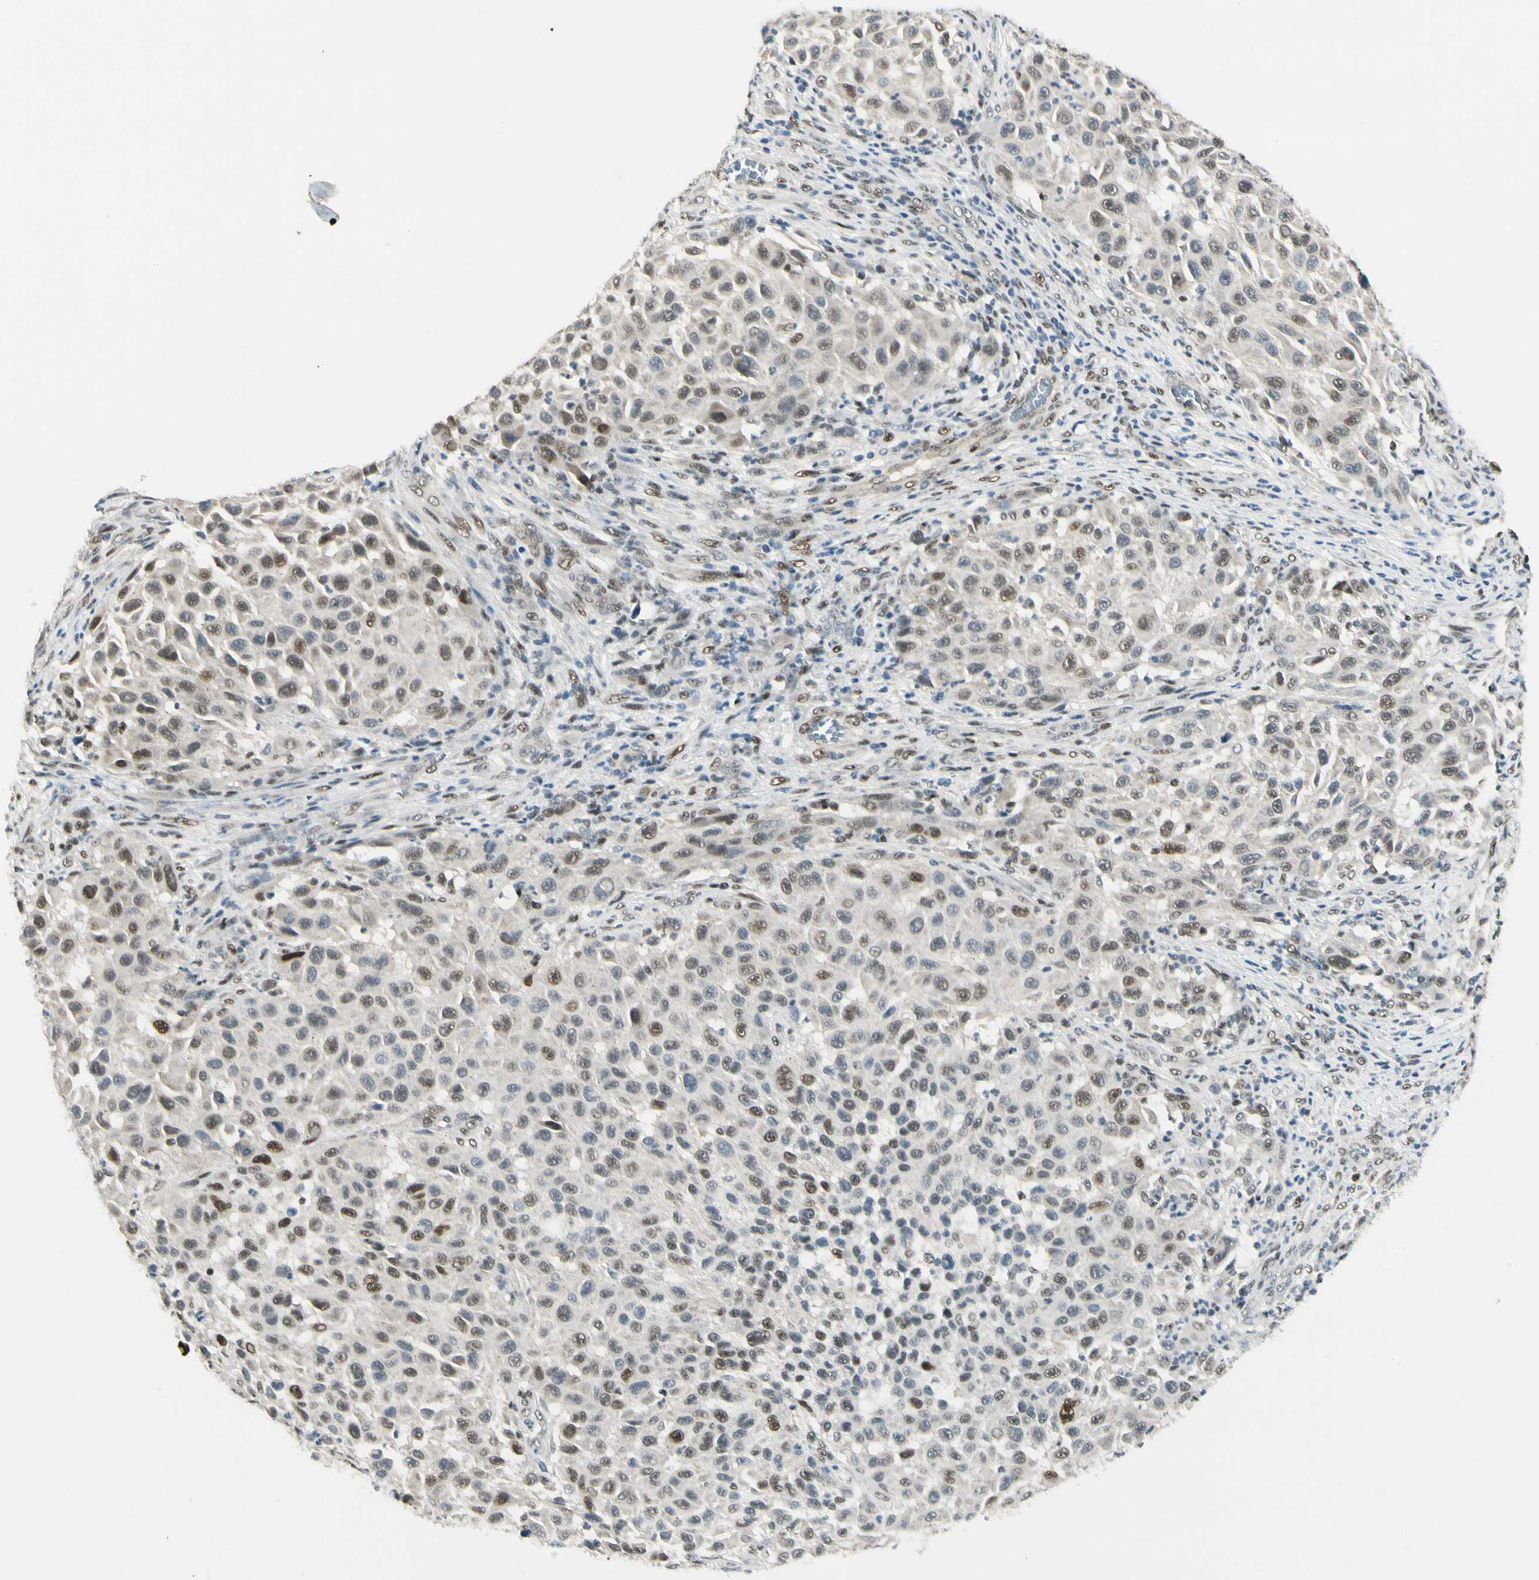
{"staining": {"intensity": "moderate", "quantity": "25%-75%", "location": "nuclear"}, "tissue": "melanoma", "cell_type": "Tumor cells", "image_type": "cancer", "snomed": [{"axis": "morphology", "description": "Malignant melanoma, Metastatic site"}, {"axis": "topography", "description": "Lymph node"}], "caption": "Immunohistochemistry (IHC) (DAB (3,3'-diaminobenzidine)) staining of malignant melanoma (metastatic site) reveals moderate nuclear protein positivity in approximately 25%-75% of tumor cells.", "gene": "ATXN1", "patient": {"sex": "male", "age": 61}}